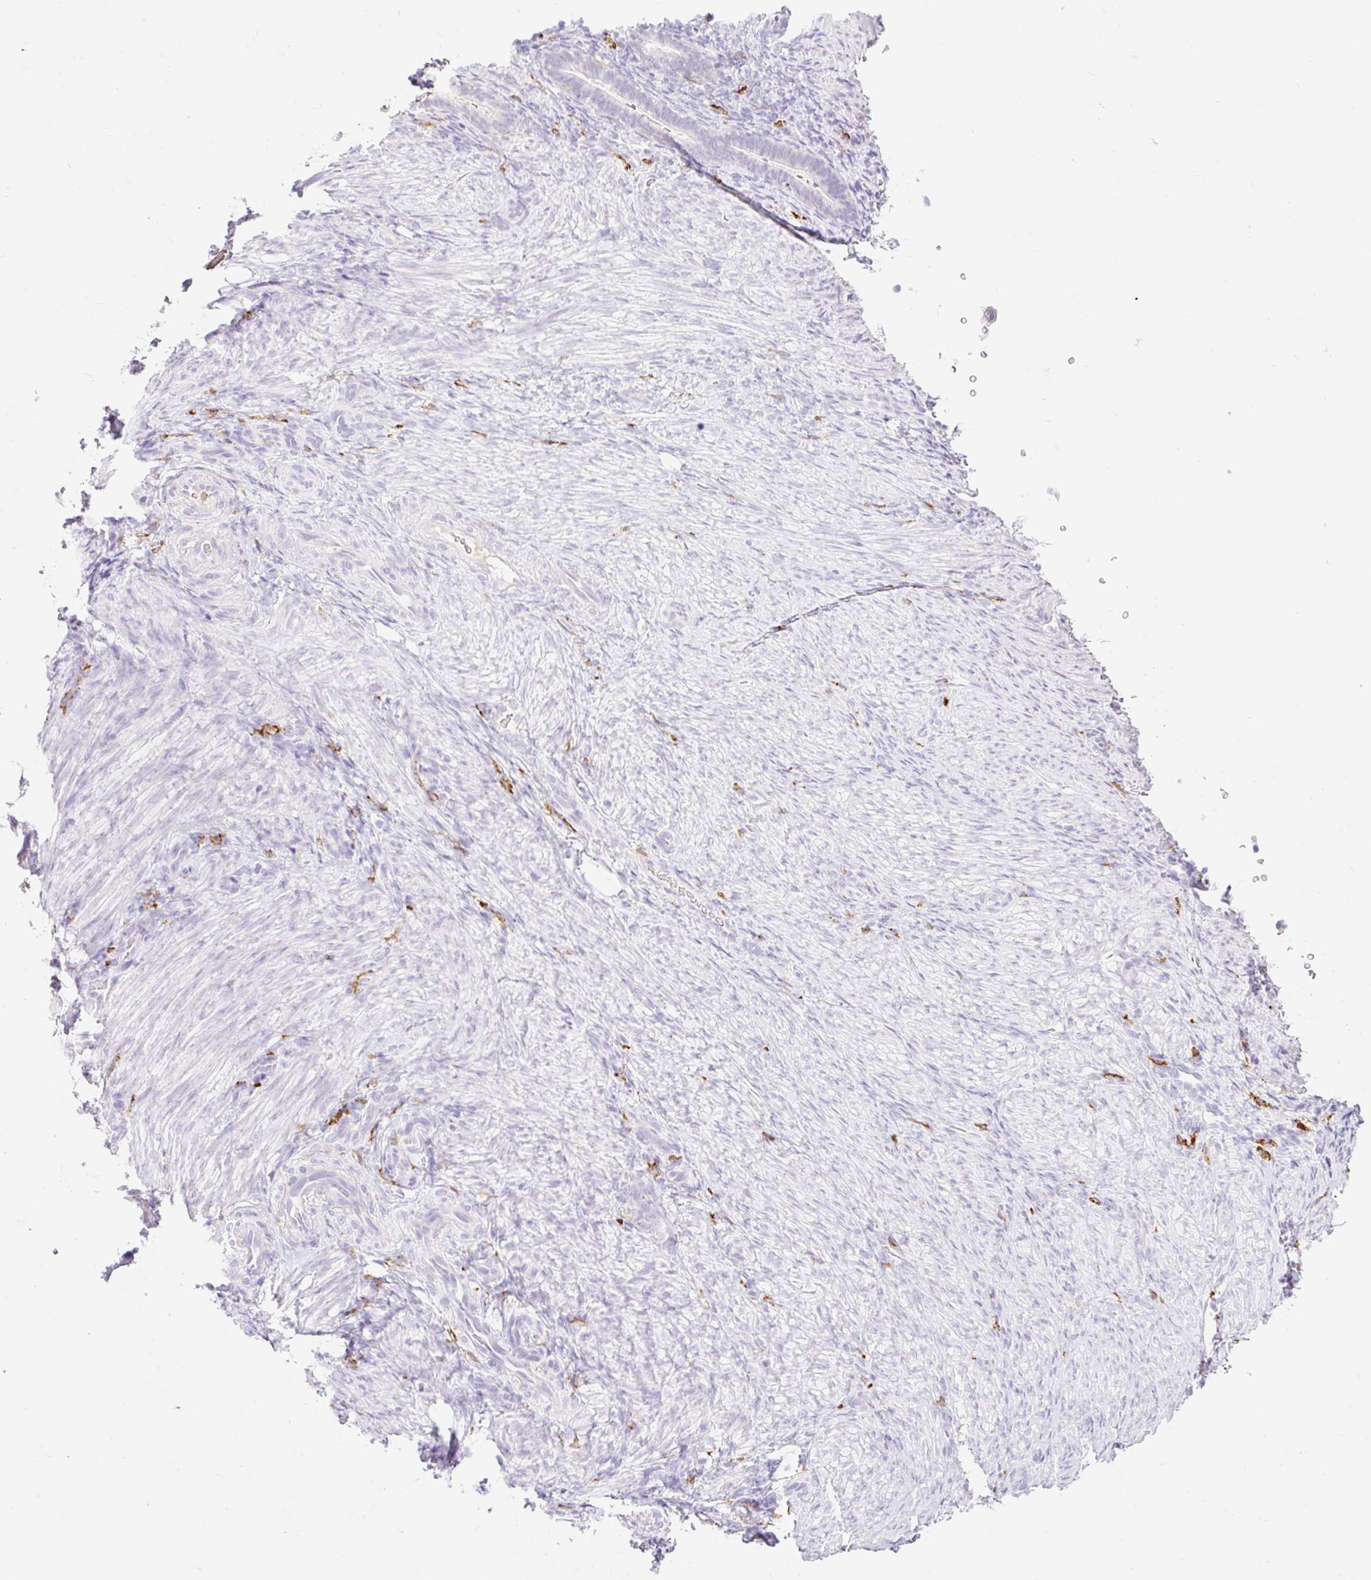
{"staining": {"intensity": "negative", "quantity": "none", "location": "none"}, "tissue": "endometrium", "cell_type": "Cells in endometrial stroma", "image_type": "normal", "snomed": [{"axis": "morphology", "description": "Normal tissue, NOS"}, {"axis": "topography", "description": "Endometrium"}], "caption": "This is an immunohistochemistry (IHC) micrograph of unremarkable human endometrium. There is no positivity in cells in endometrial stroma.", "gene": "SIGLEC1", "patient": {"sex": "female", "age": 34}}